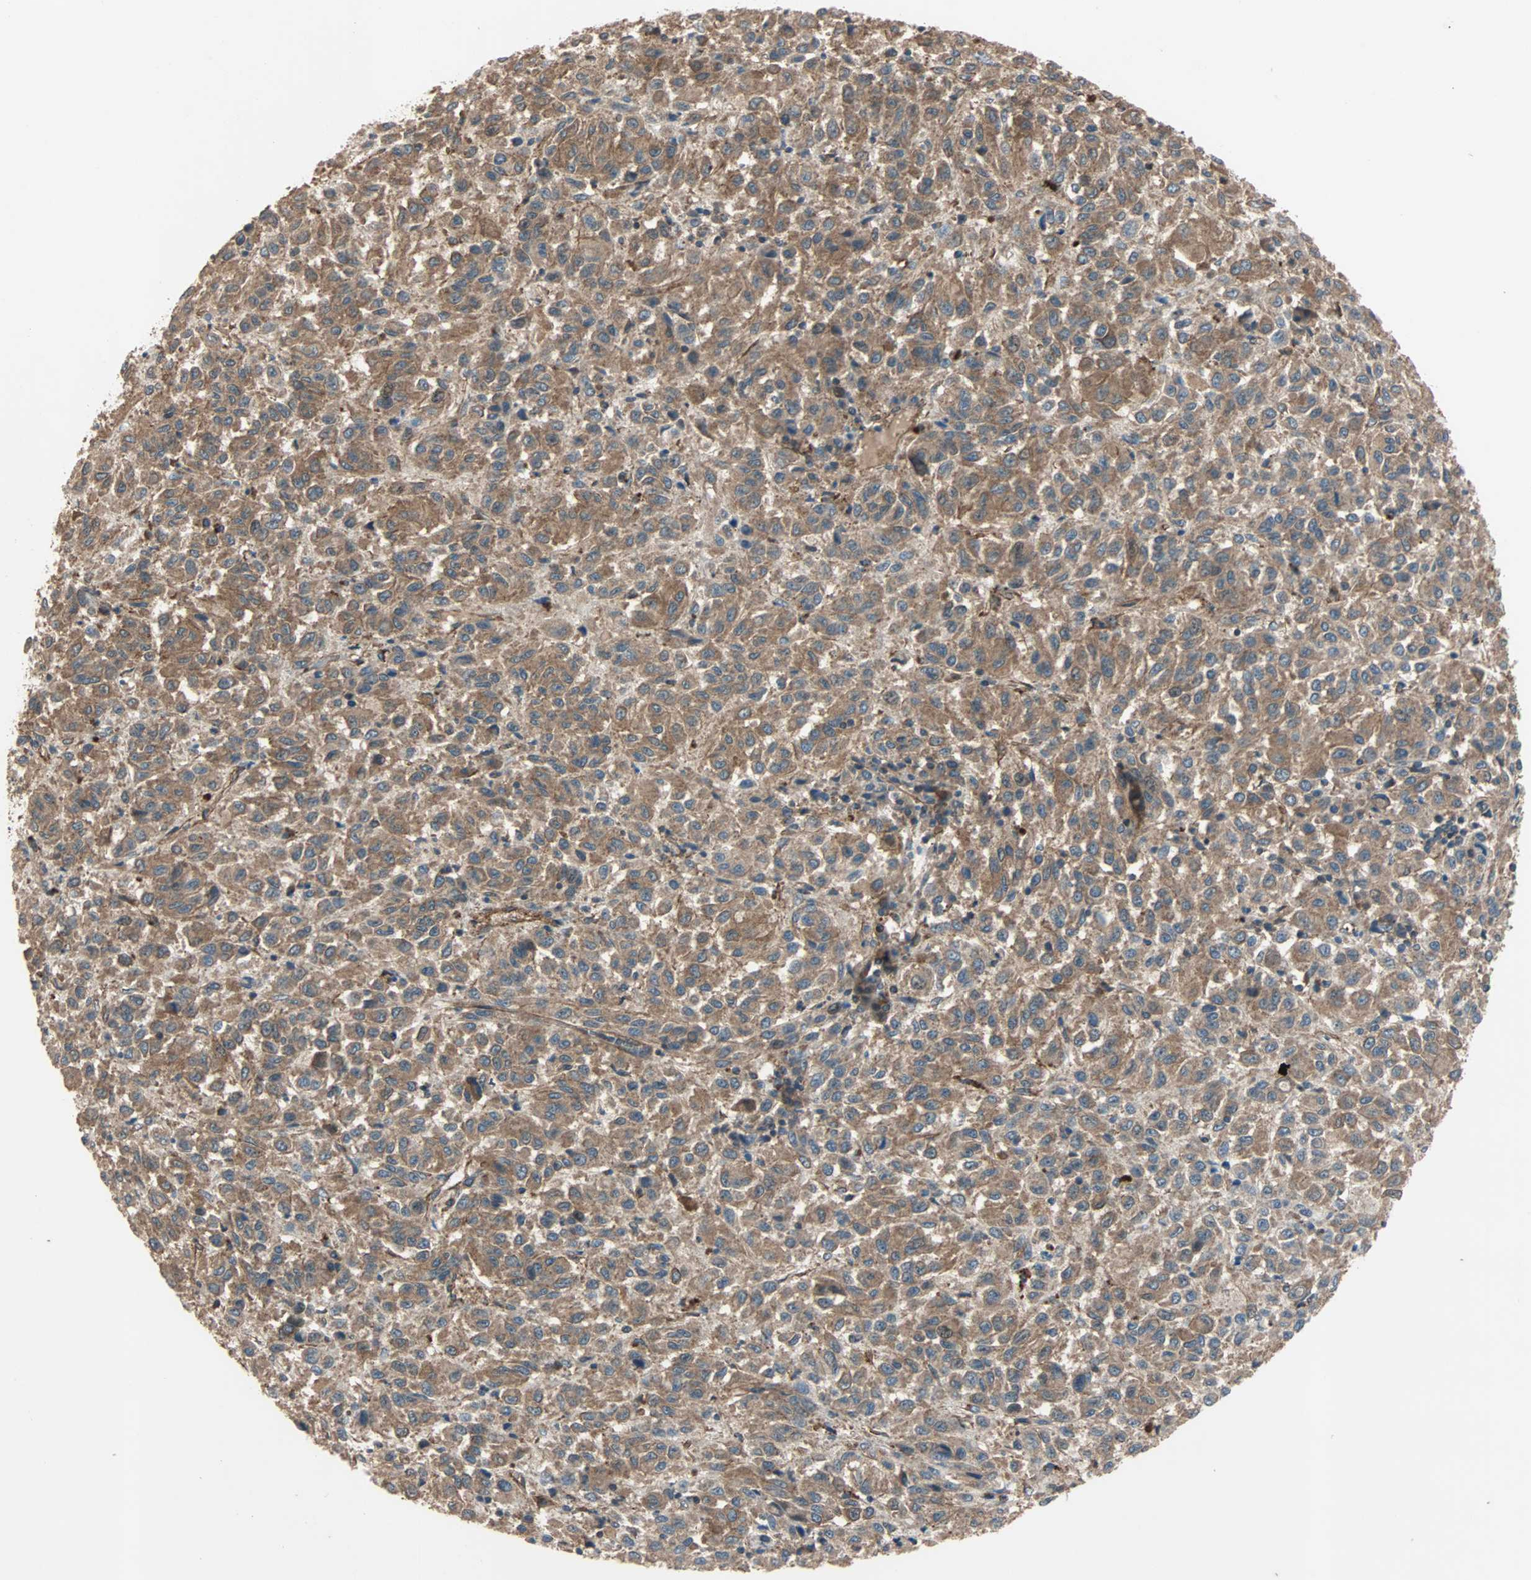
{"staining": {"intensity": "moderate", "quantity": ">75%", "location": "cytoplasmic/membranous"}, "tissue": "melanoma", "cell_type": "Tumor cells", "image_type": "cancer", "snomed": [{"axis": "morphology", "description": "Malignant melanoma, Metastatic site"}, {"axis": "topography", "description": "Lung"}], "caption": "A medium amount of moderate cytoplasmic/membranous expression is seen in approximately >75% of tumor cells in melanoma tissue.", "gene": "GCK", "patient": {"sex": "male", "age": 64}}